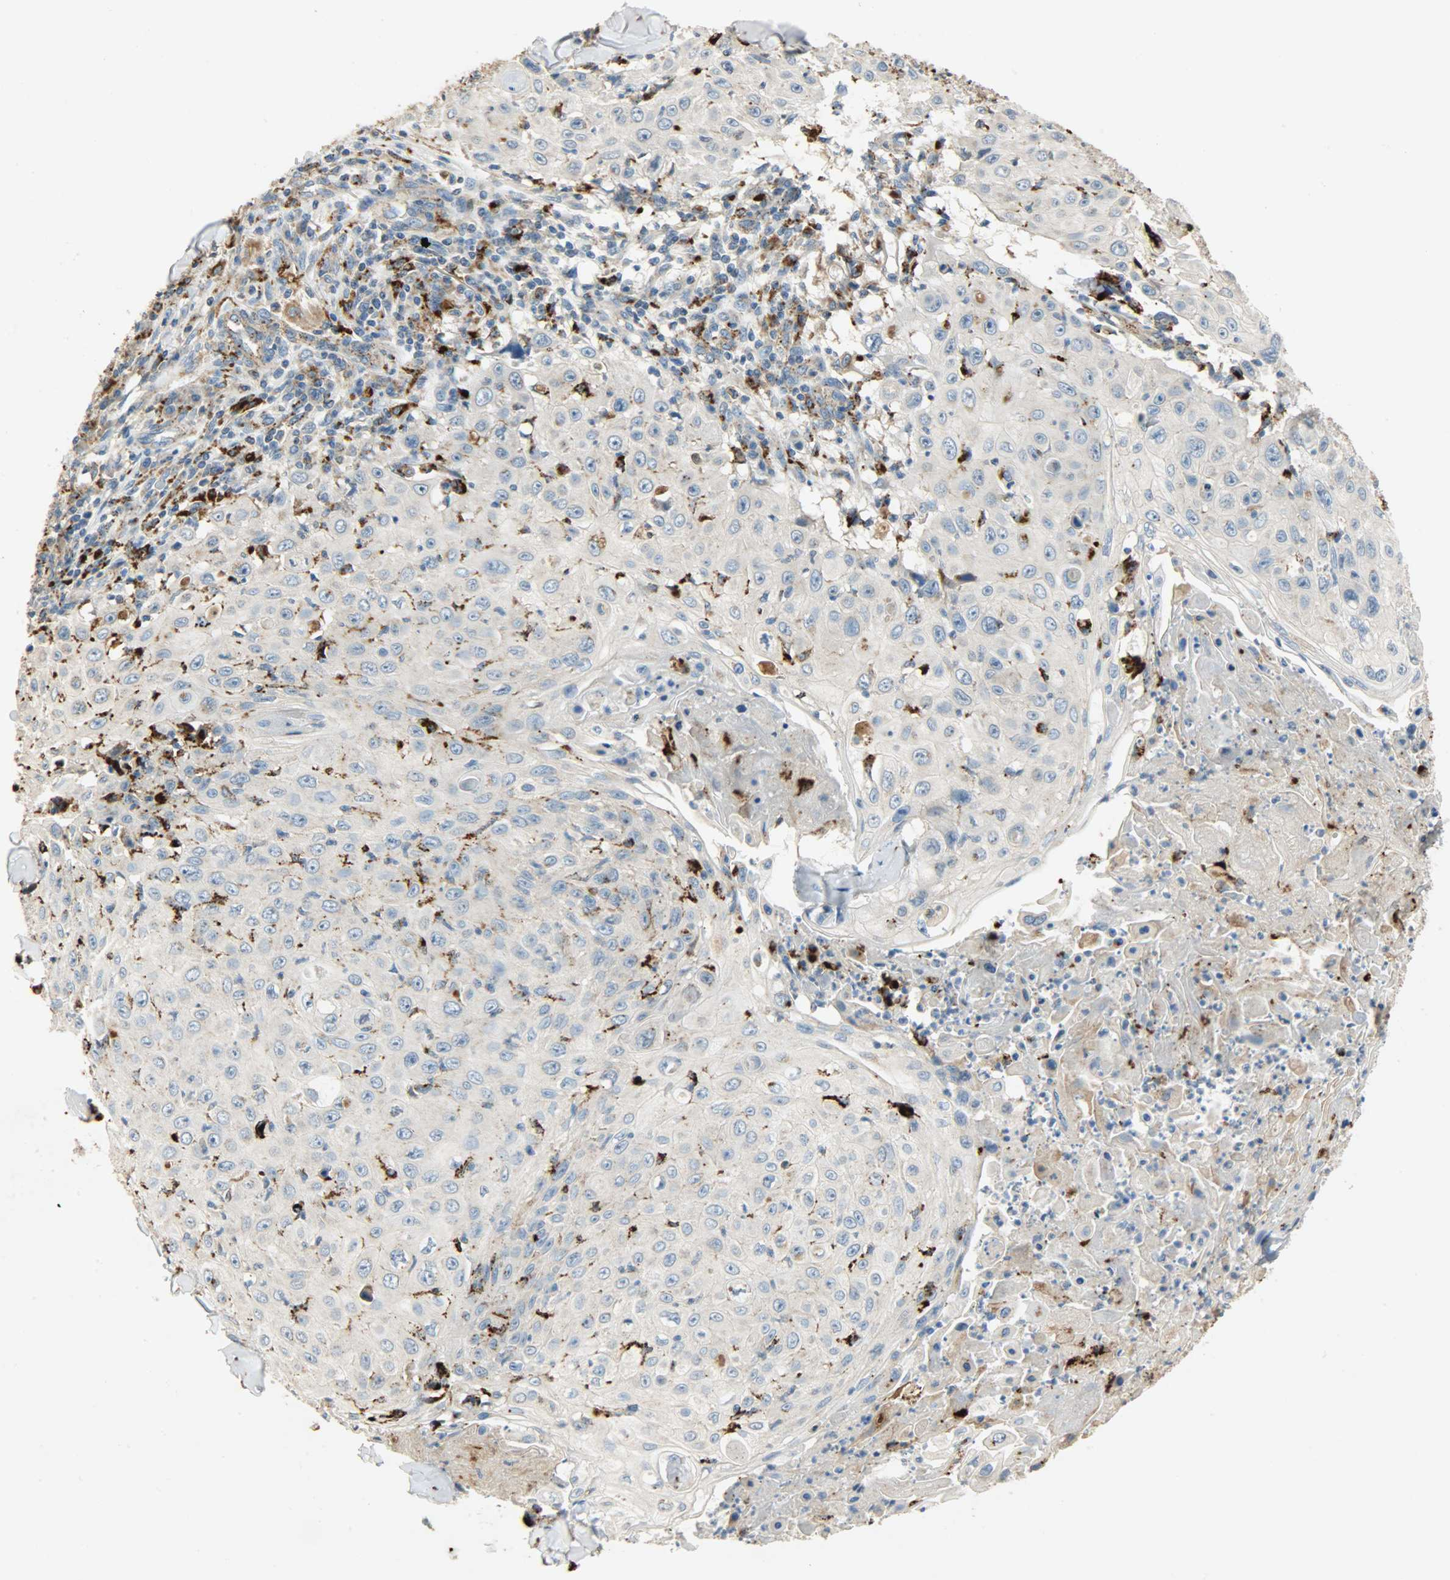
{"staining": {"intensity": "weak", "quantity": "<25%", "location": "cytoplasmic/membranous"}, "tissue": "skin cancer", "cell_type": "Tumor cells", "image_type": "cancer", "snomed": [{"axis": "morphology", "description": "Squamous cell carcinoma, NOS"}, {"axis": "topography", "description": "Skin"}], "caption": "The image reveals no staining of tumor cells in skin cancer.", "gene": "ASAH1", "patient": {"sex": "male", "age": 86}}